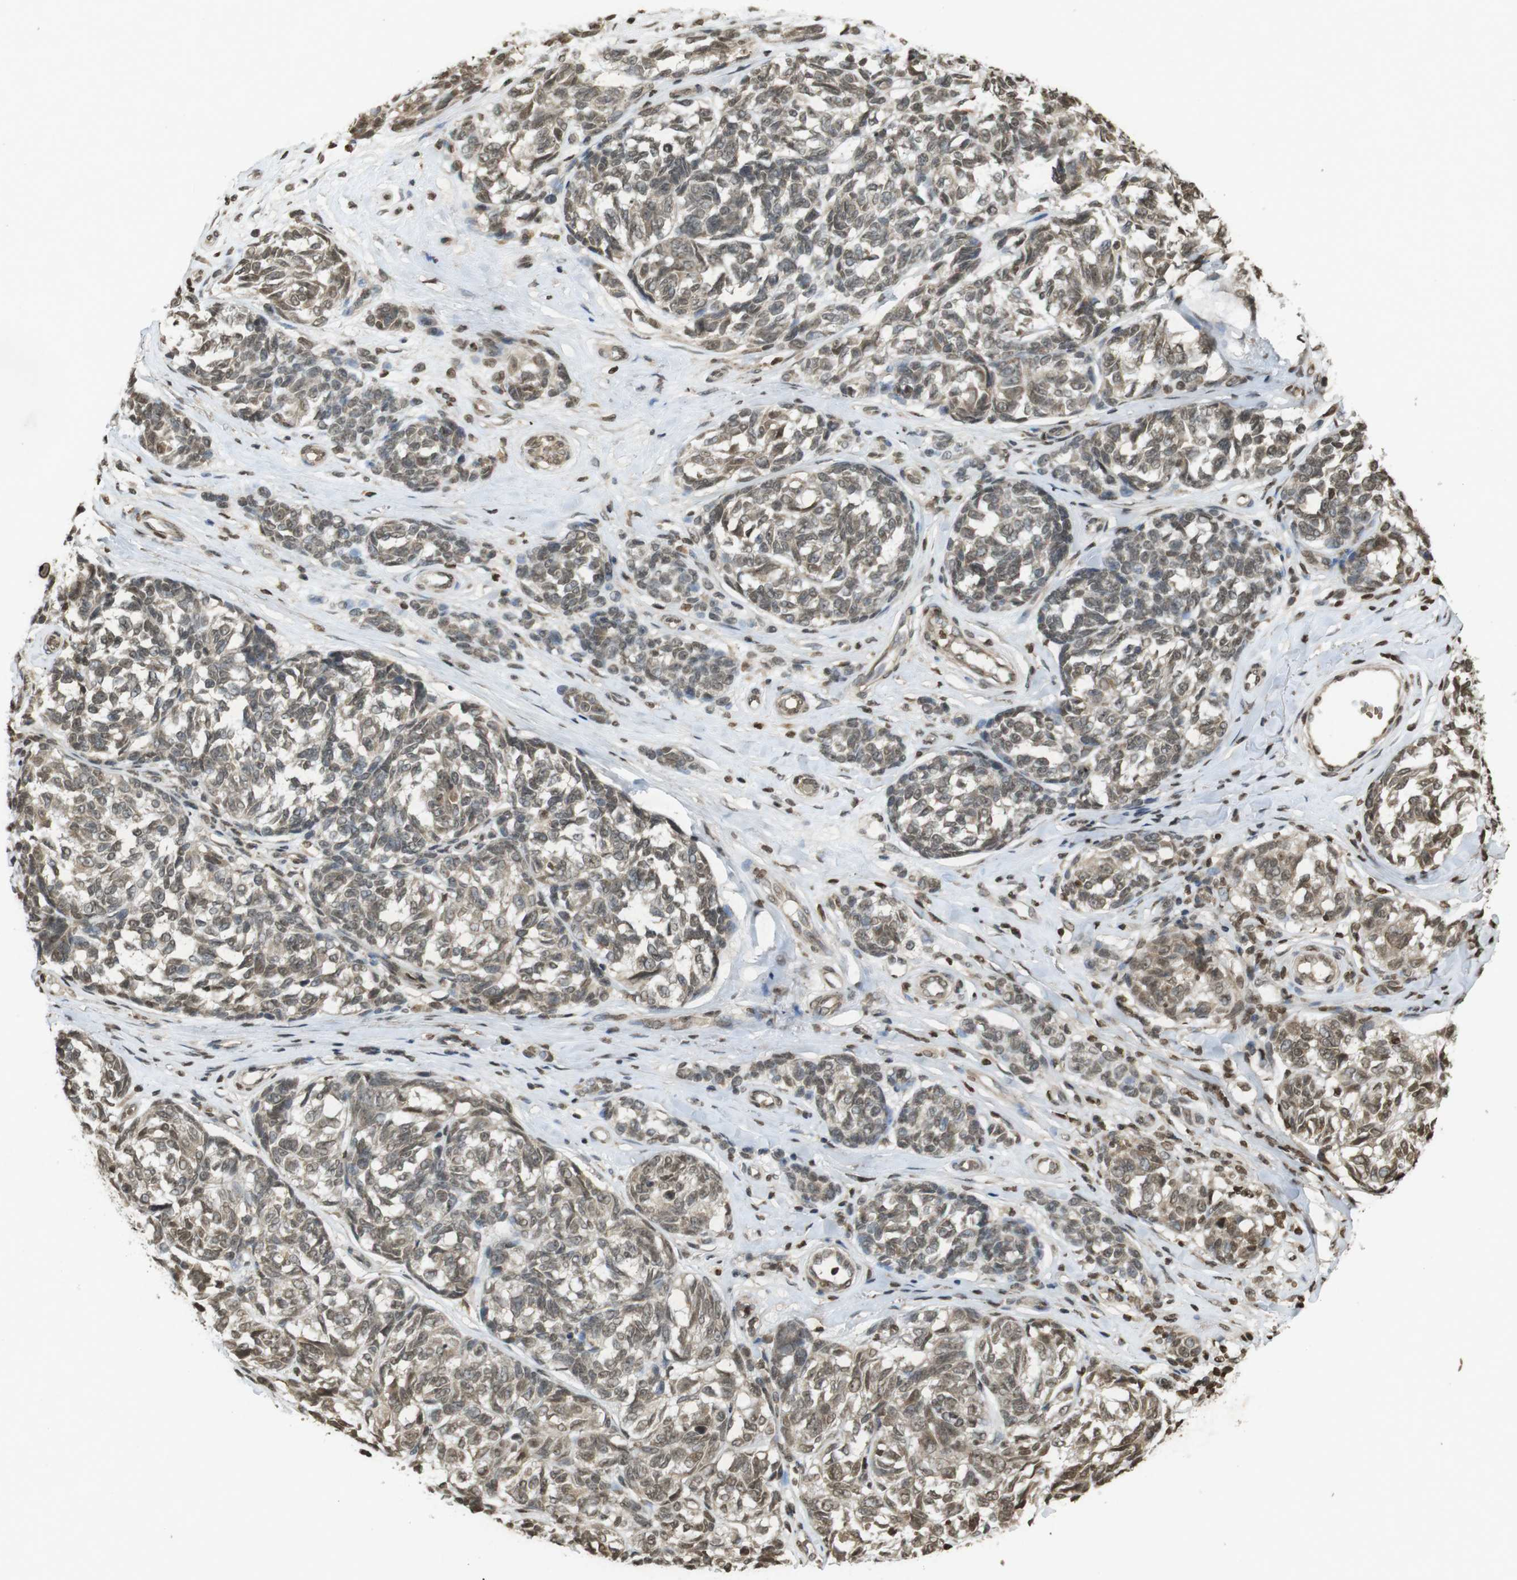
{"staining": {"intensity": "weak", "quantity": ">75%", "location": "cytoplasmic/membranous,nuclear"}, "tissue": "melanoma", "cell_type": "Tumor cells", "image_type": "cancer", "snomed": [{"axis": "morphology", "description": "Malignant melanoma, NOS"}, {"axis": "topography", "description": "Skin"}], "caption": "The histopathology image demonstrates a brown stain indicating the presence of a protein in the cytoplasmic/membranous and nuclear of tumor cells in malignant melanoma.", "gene": "ORC4", "patient": {"sex": "female", "age": 64}}